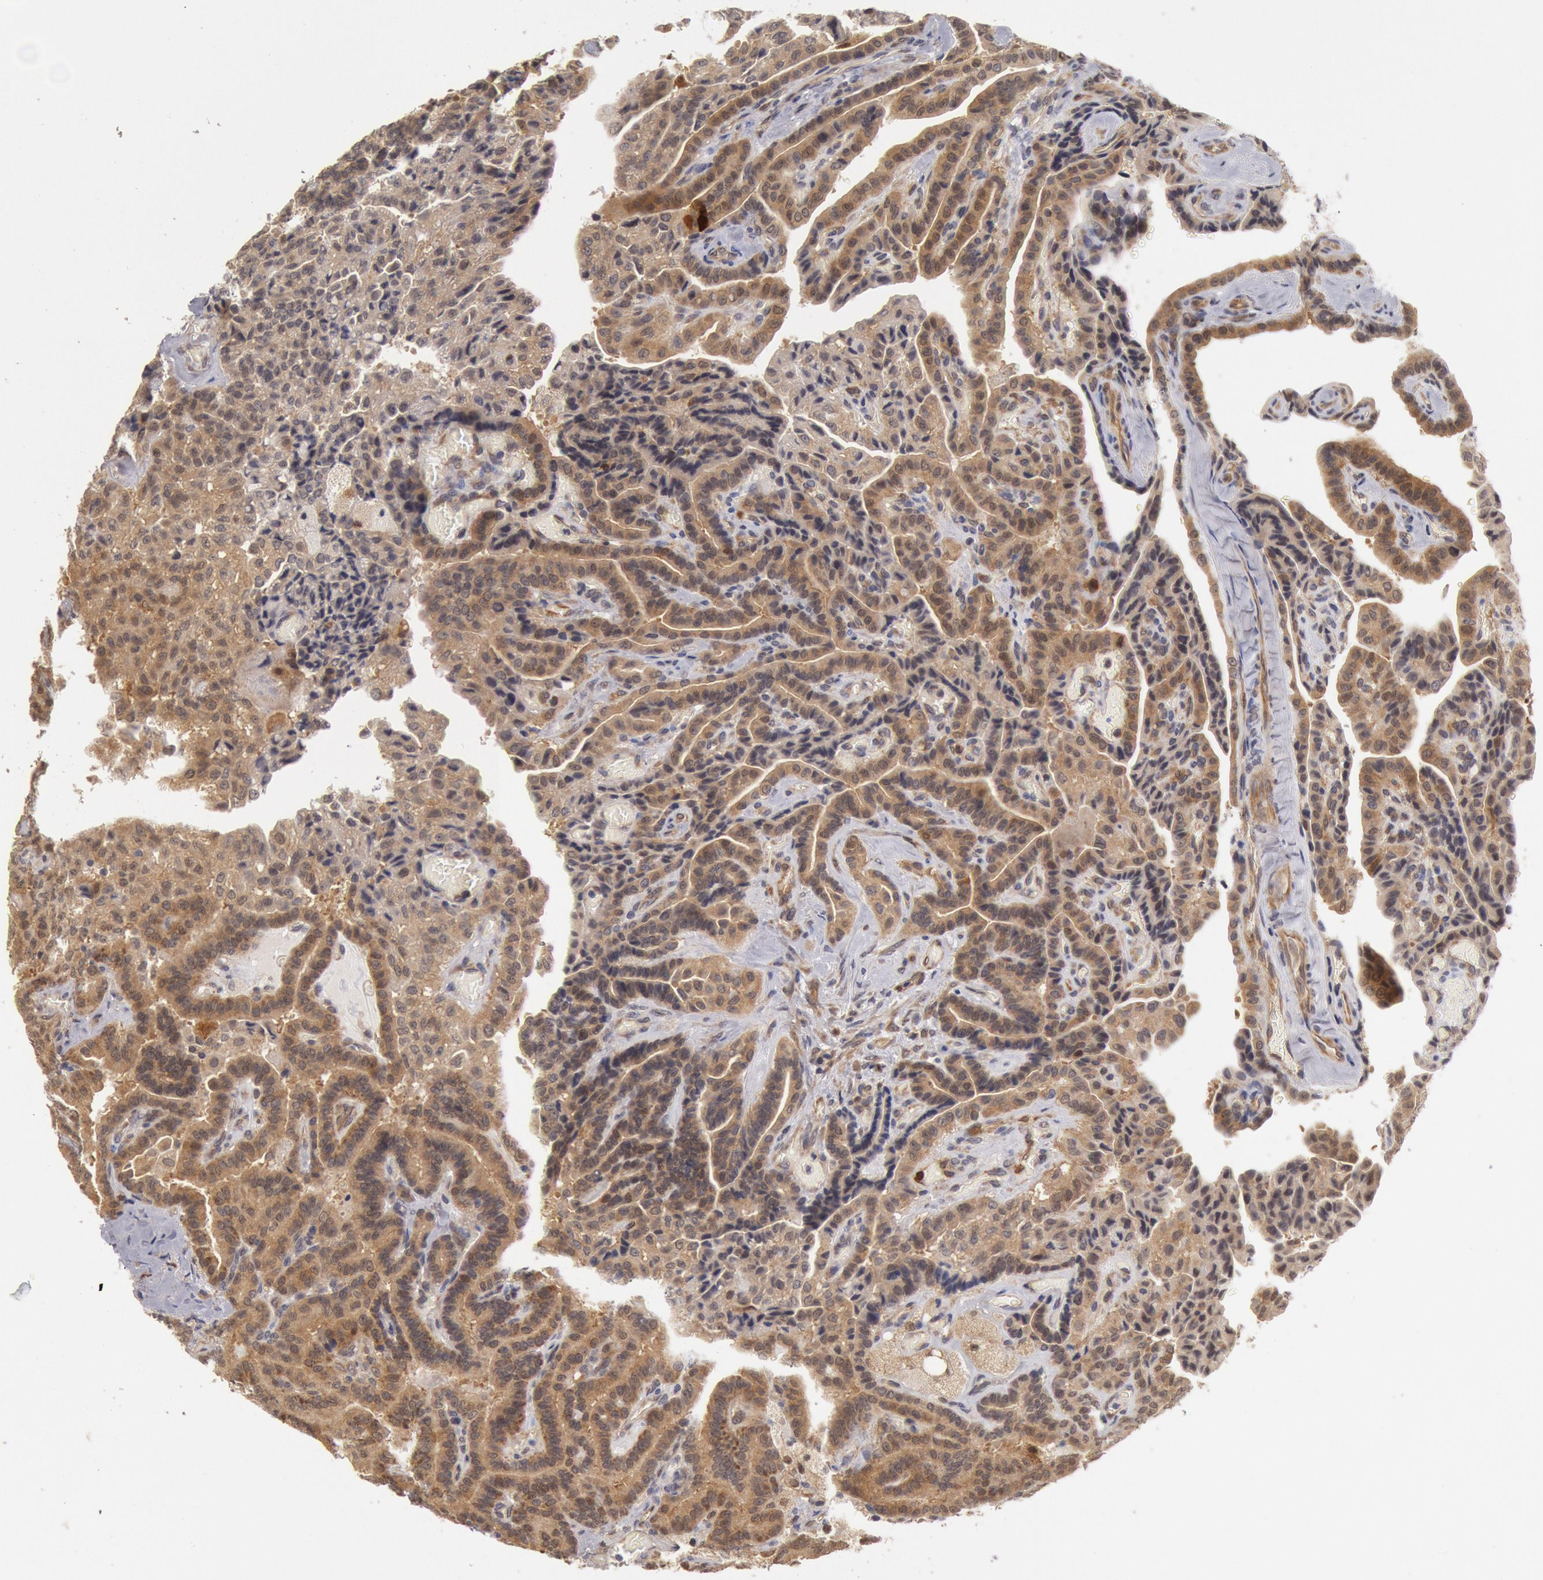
{"staining": {"intensity": "moderate", "quantity": ">75%", "location": "cytoplasmic/membranous"}, "tissue": "thyroid cancer", "cell_type": "Tumor cells", "image_type": "cancer", "snomed": [{"axis": "morphology", "description": "Papillary adenocarcinoma, NOS"}, {"axis": "topography", "description": "Thyroid gland"}], "caption": "A high-resolution image shows IHC staining of thyroid cancer, which reveals moderate cytoplasmic/membranous staining in about >75% of tumor cells.", "gene": "DNAJA1", "patient": {"sex": "male", "age": 87}}